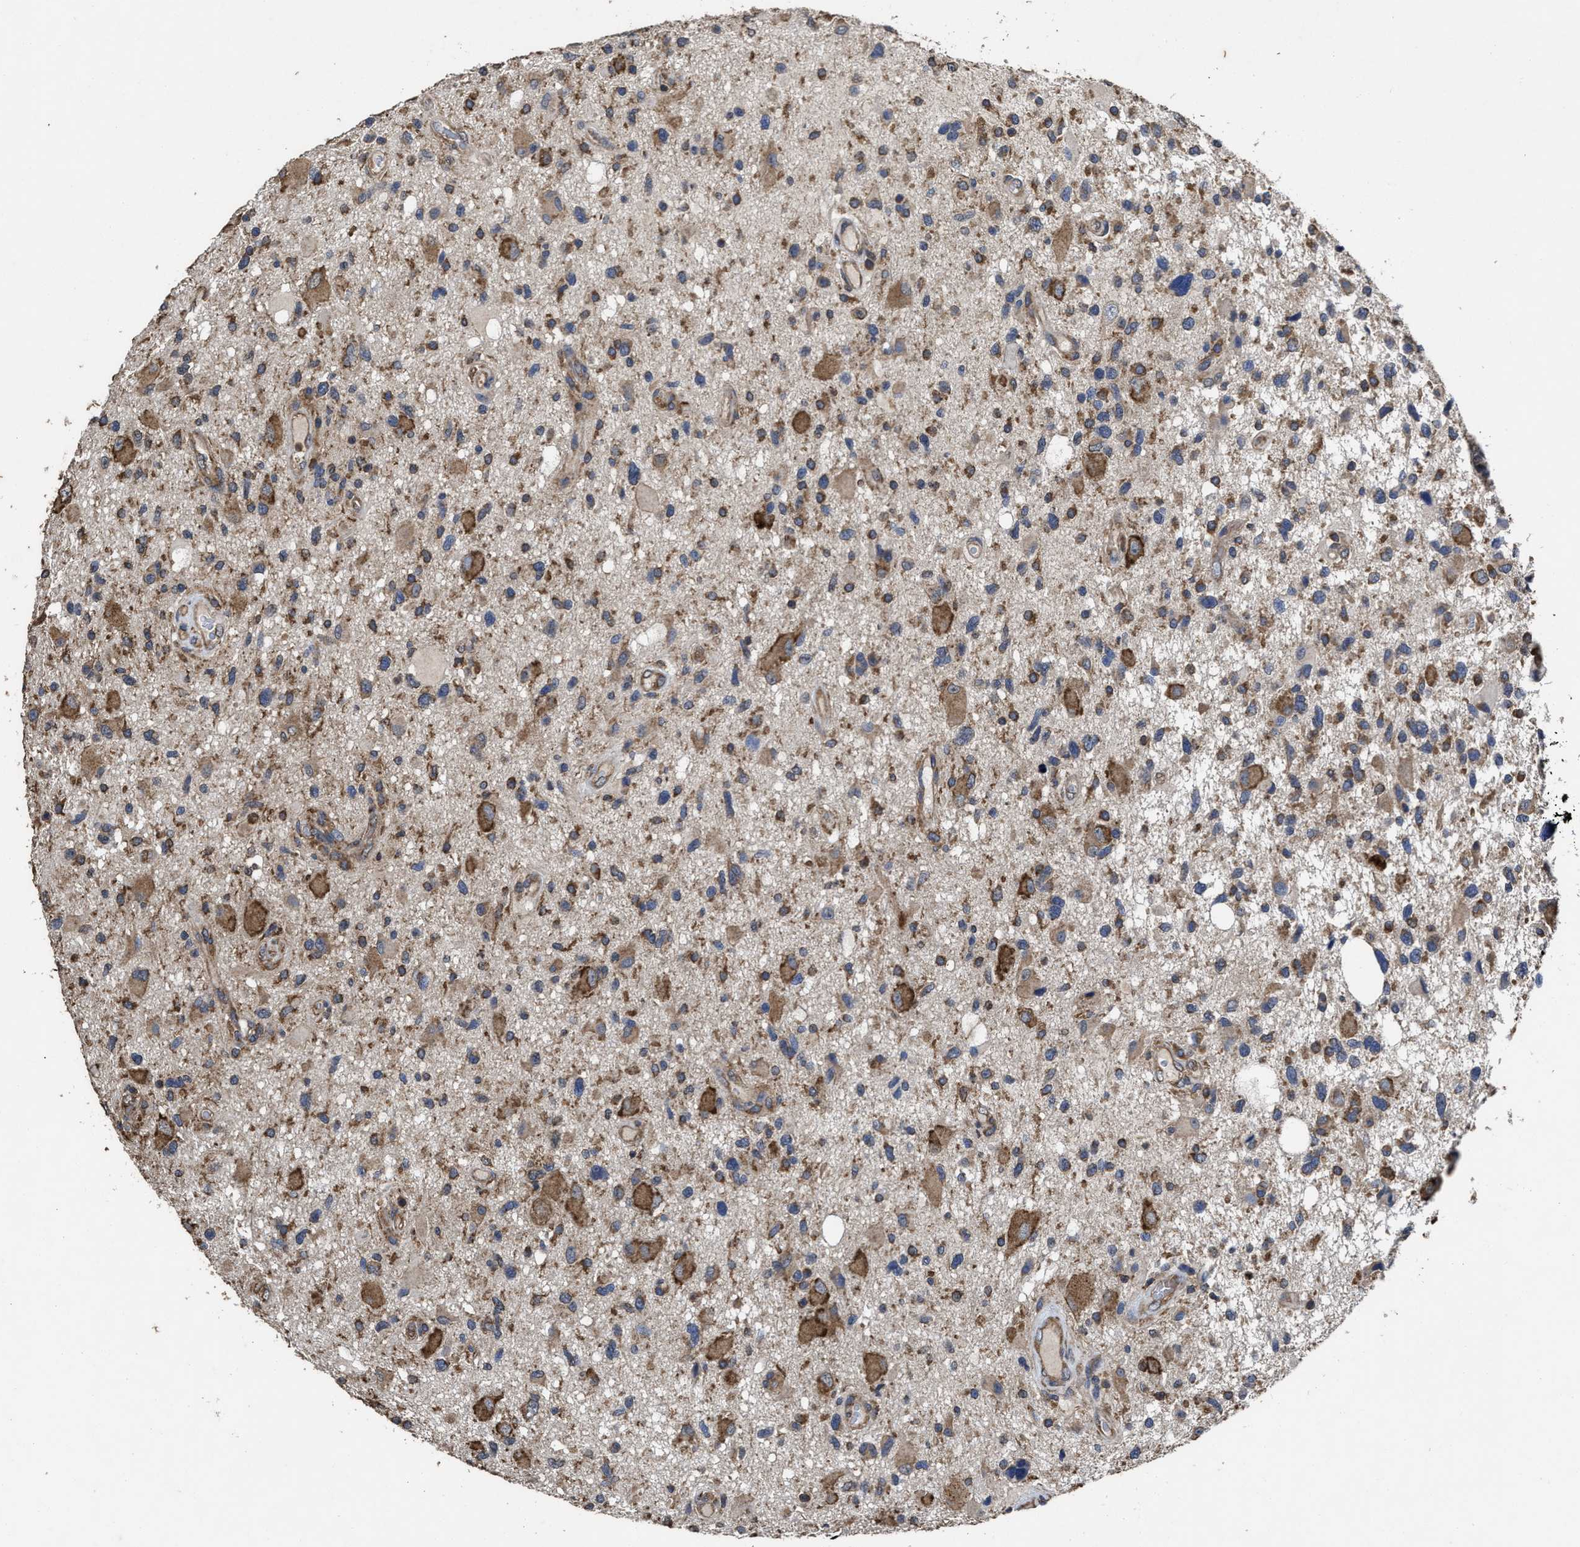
{"staining": {"intensity": "moderate", "quantity": ">75%", "location": "cytoplasmic/membranous"}, "tissue": "glioma", "cell_type": "Tumor cells", "image_type": "cancer", "snomed": [{"axis": "morphology", "description": "Glioma, malignant, High grade"}, {"axis": "topography", "description": "Brain"}], "caption": "An immunohistochemistry (IHC) micrograph of tumor tissue is shown. Protein staining in brown highlights moderate cytoplasmic/membranous positivity in glioma within tumor cells.", "gene": "SFXN4", "patient": {"sex": "male", "age": 33}}